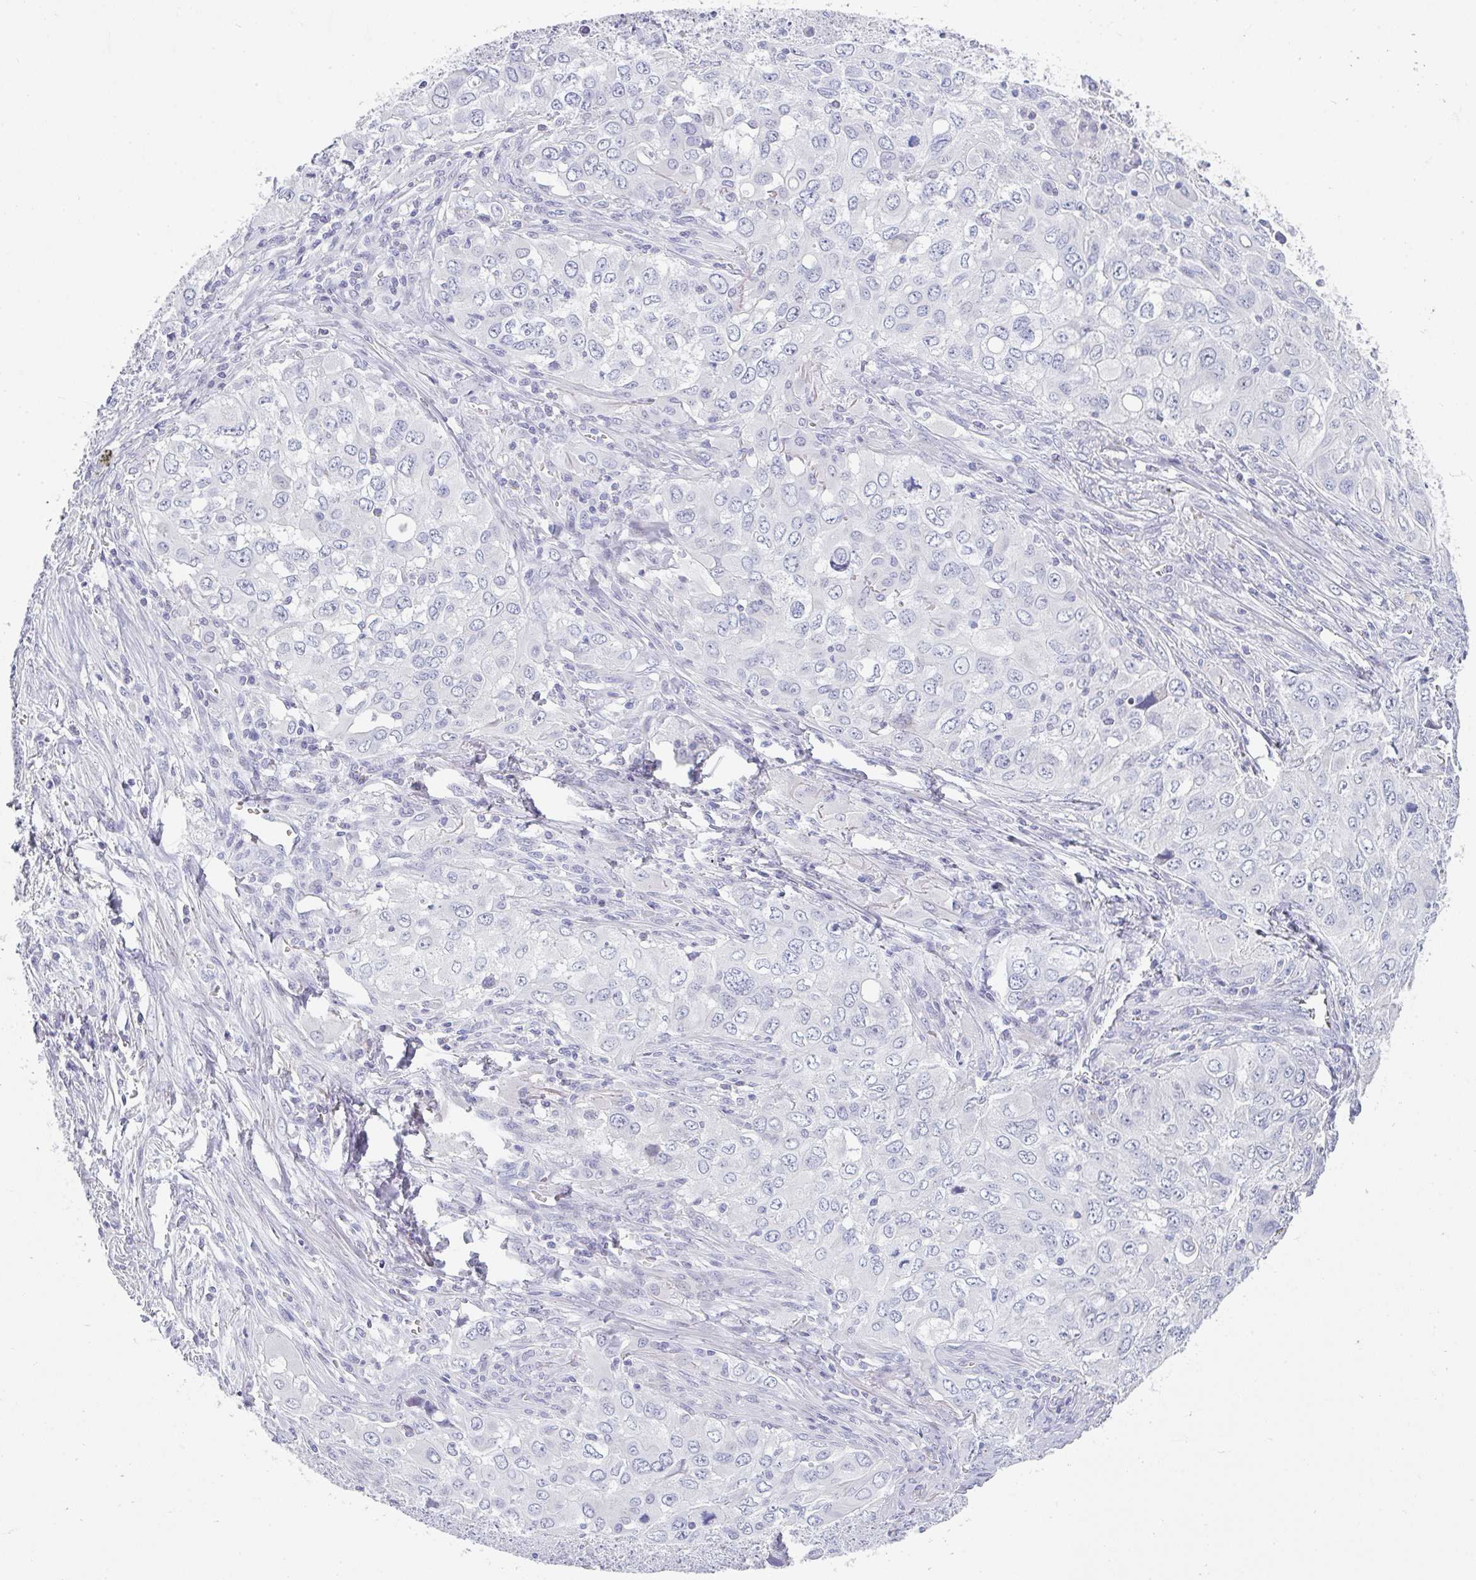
{"staining": {"intensity": "negative", "quantity": "none", "location": "none"}, "tissue": "lung cancer", "cell_type": "Tumor cells", "image_type": "cancer", "snomed": [{"axis": "morphology", "description": "Adenocarcinoma, NOS"}, {"axis": "morphology", "description": "Adenocarcinoma, metastatic, NOS"}, {"axis": "topography", "description": "Lymph node"}, {"axis": "topography", "description": "Lung"}], "caption": "A photomicrograph of human adenocarcinoma (lung) is negative for staining in tumor cells.", "gene": "NEU2", "patient": {"sex": "female", "age": 42}}